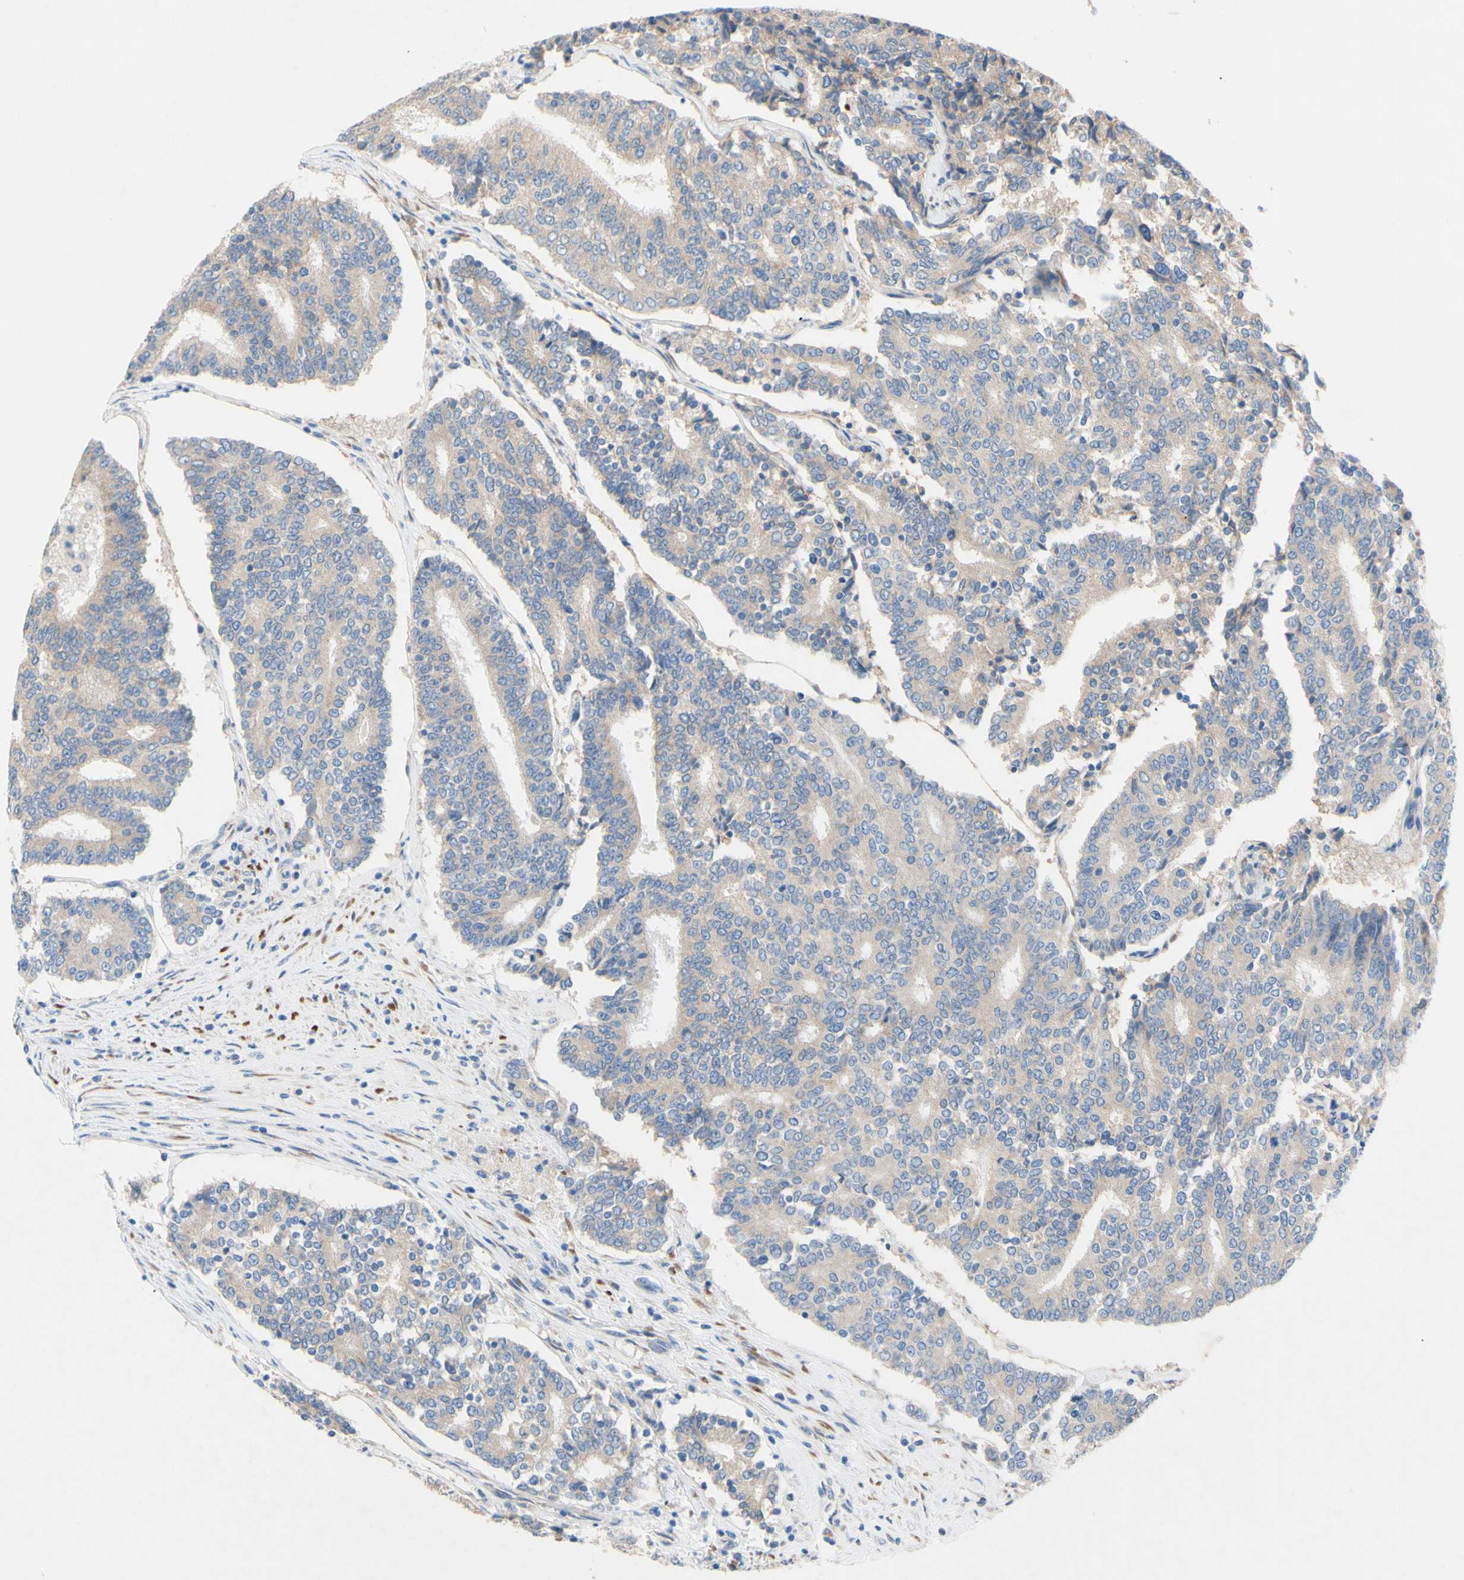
{"staining": {"intensity": "negative", "quantity": "none", "location": "none"}, "tissue": "prostate cancer", "cell_type": "Tumor cells", "image_type": "cancer", "snomed": [{"axis": "morphology", "description": "Normal tissue, NOS"}, {"axis": "morphology", "description": "Adenocarcinoma, High grade"}, {"axis": "topography", "description": "Prostate"}, {"axis": "topography", "description": "Seminal veicle"}], "caption": "This is a image of IHC staining of adenocarcinoma (high-grade) (prostate), which shows no expression in tumor cells.", "gene": "TMIGD2", "patient": {"sex": "male", "age": 55}}